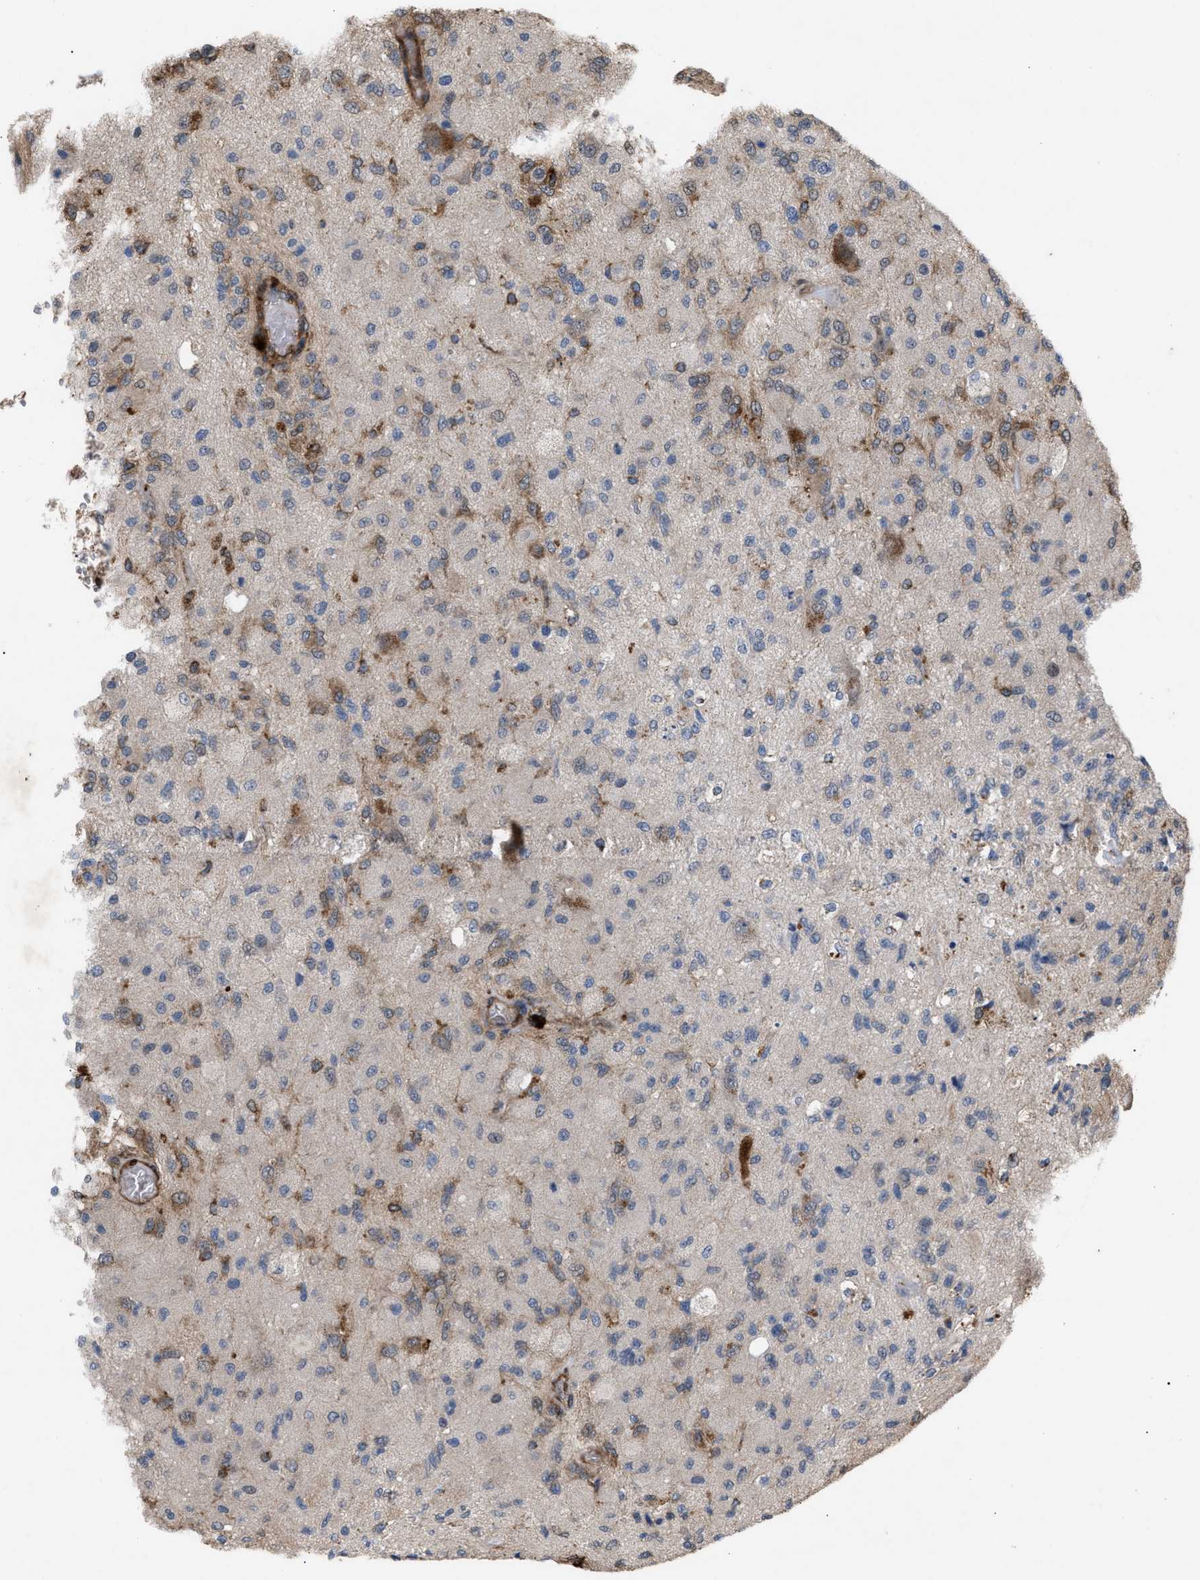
{"staining": {"intensity": "weak", "quantity": "25%-75%", "location": "cytoplasmic/membranous"}, "tissue": "glioma", "cell_type": "Tumor cells", "image_type": "cancer", "snomed": [{"axis": "morphology", "description": "Normal tissue, NOS"}, {"axis": "morphology", "description": "Glioma, malignant, High grade"}, {"axis": "topography", "description": "Cerebral cortex"}], "caption": "IHC micrograph of malignant glioma (high-grade) stained for a protein (brown), which shows low levels of weak cytoplasmic/membranous staining in approximately 25%-75% of tumor cells.", "gene": "GCC1", "patient": {"sex": "male", "age": 77}}